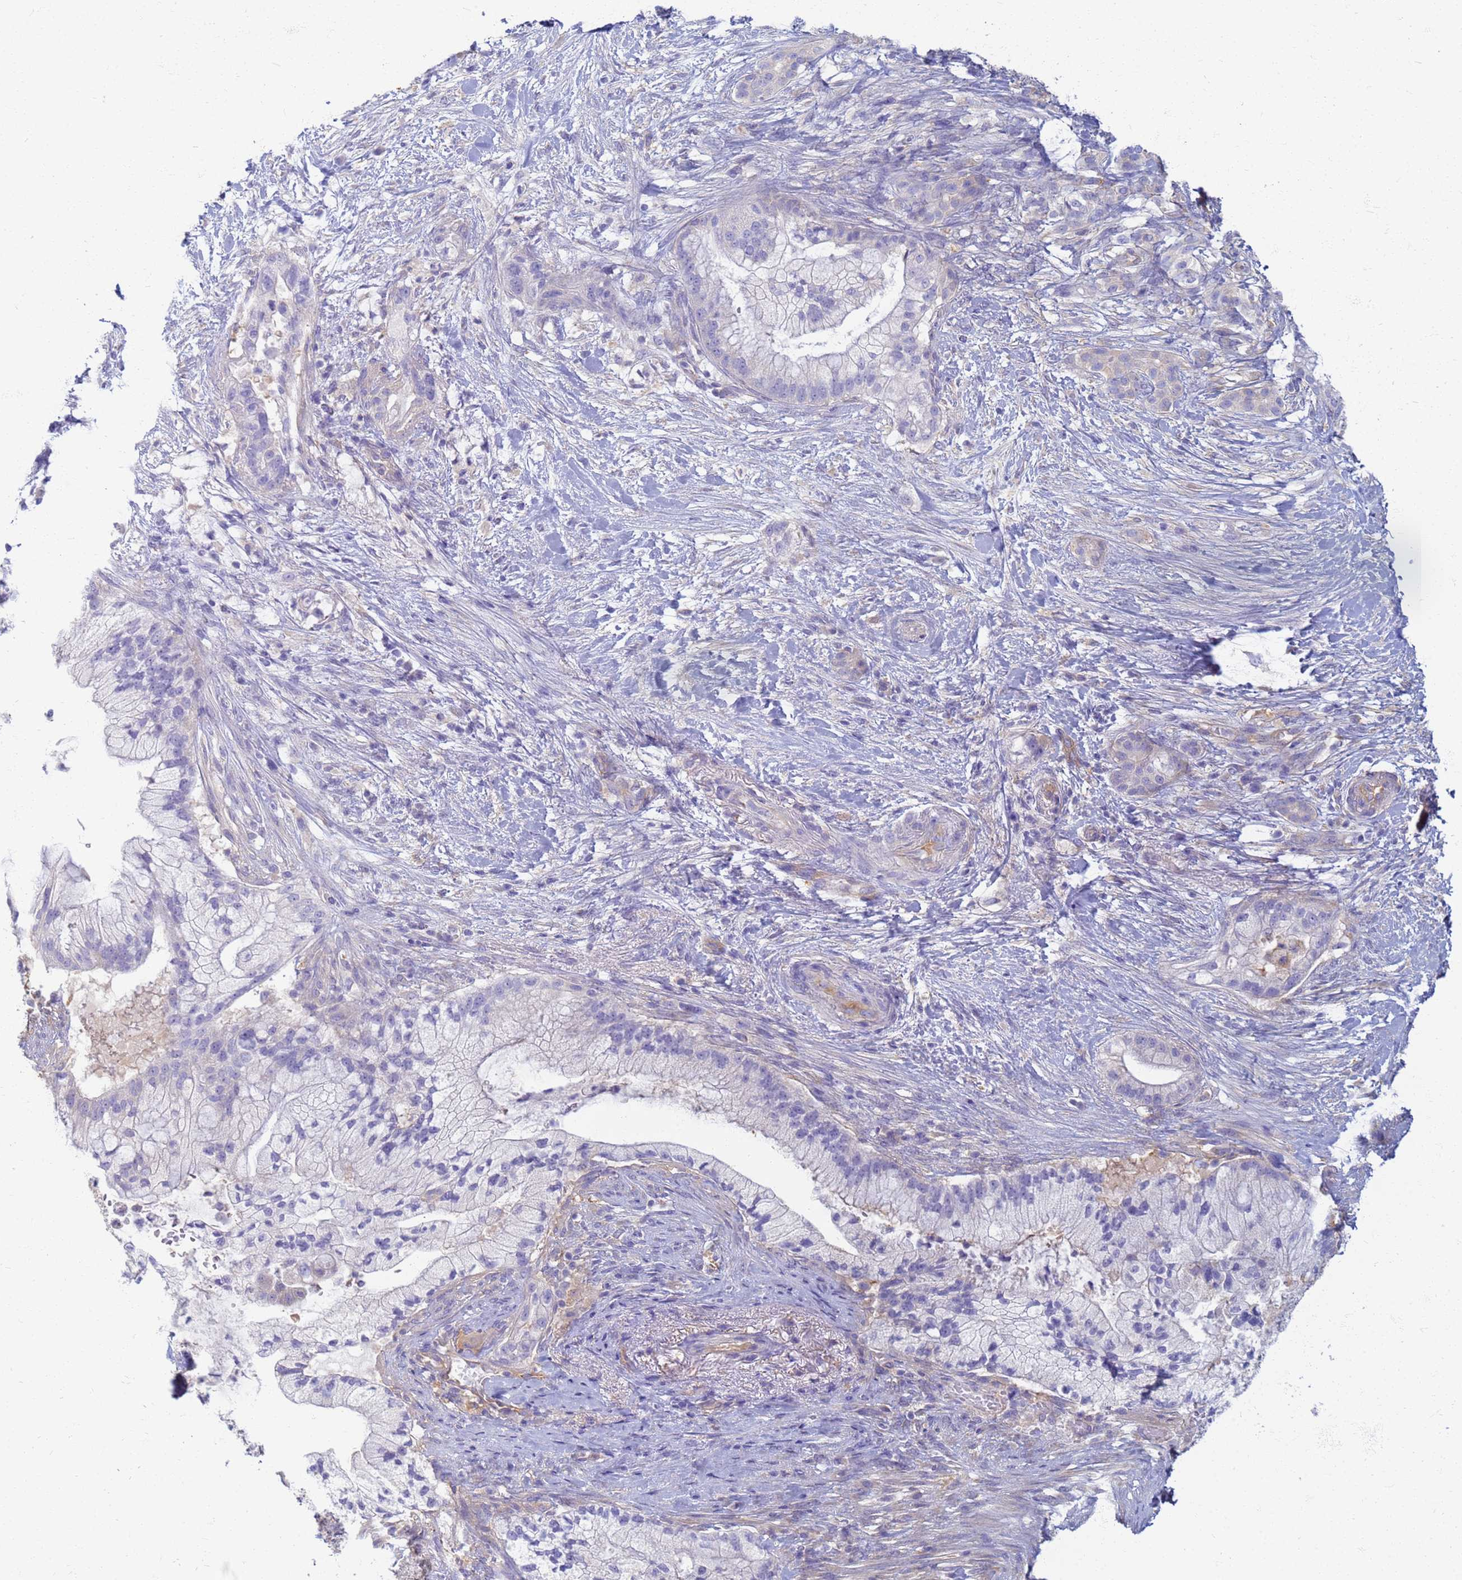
{"staining": {"intensity": "negative", "quantity": "none", "location": "none"}, "tissue": "pancreatic cancer", "cell_type": "Tumor cells", "image_type": "cancer", "snomed": [{"axis": "morphology", "description": "Adenocarcinoma, NOS"}, {"axis": "topography", "description": "Pancreas"}], "caption": "A high-resolution micrograph shows immunohistochemistry (IHC) staining of pancreatic cancer, which demonstrates no significant positivity in tumor cells.", "gene": "EEA1", "patient": {"sex": "male", "age": 44}}